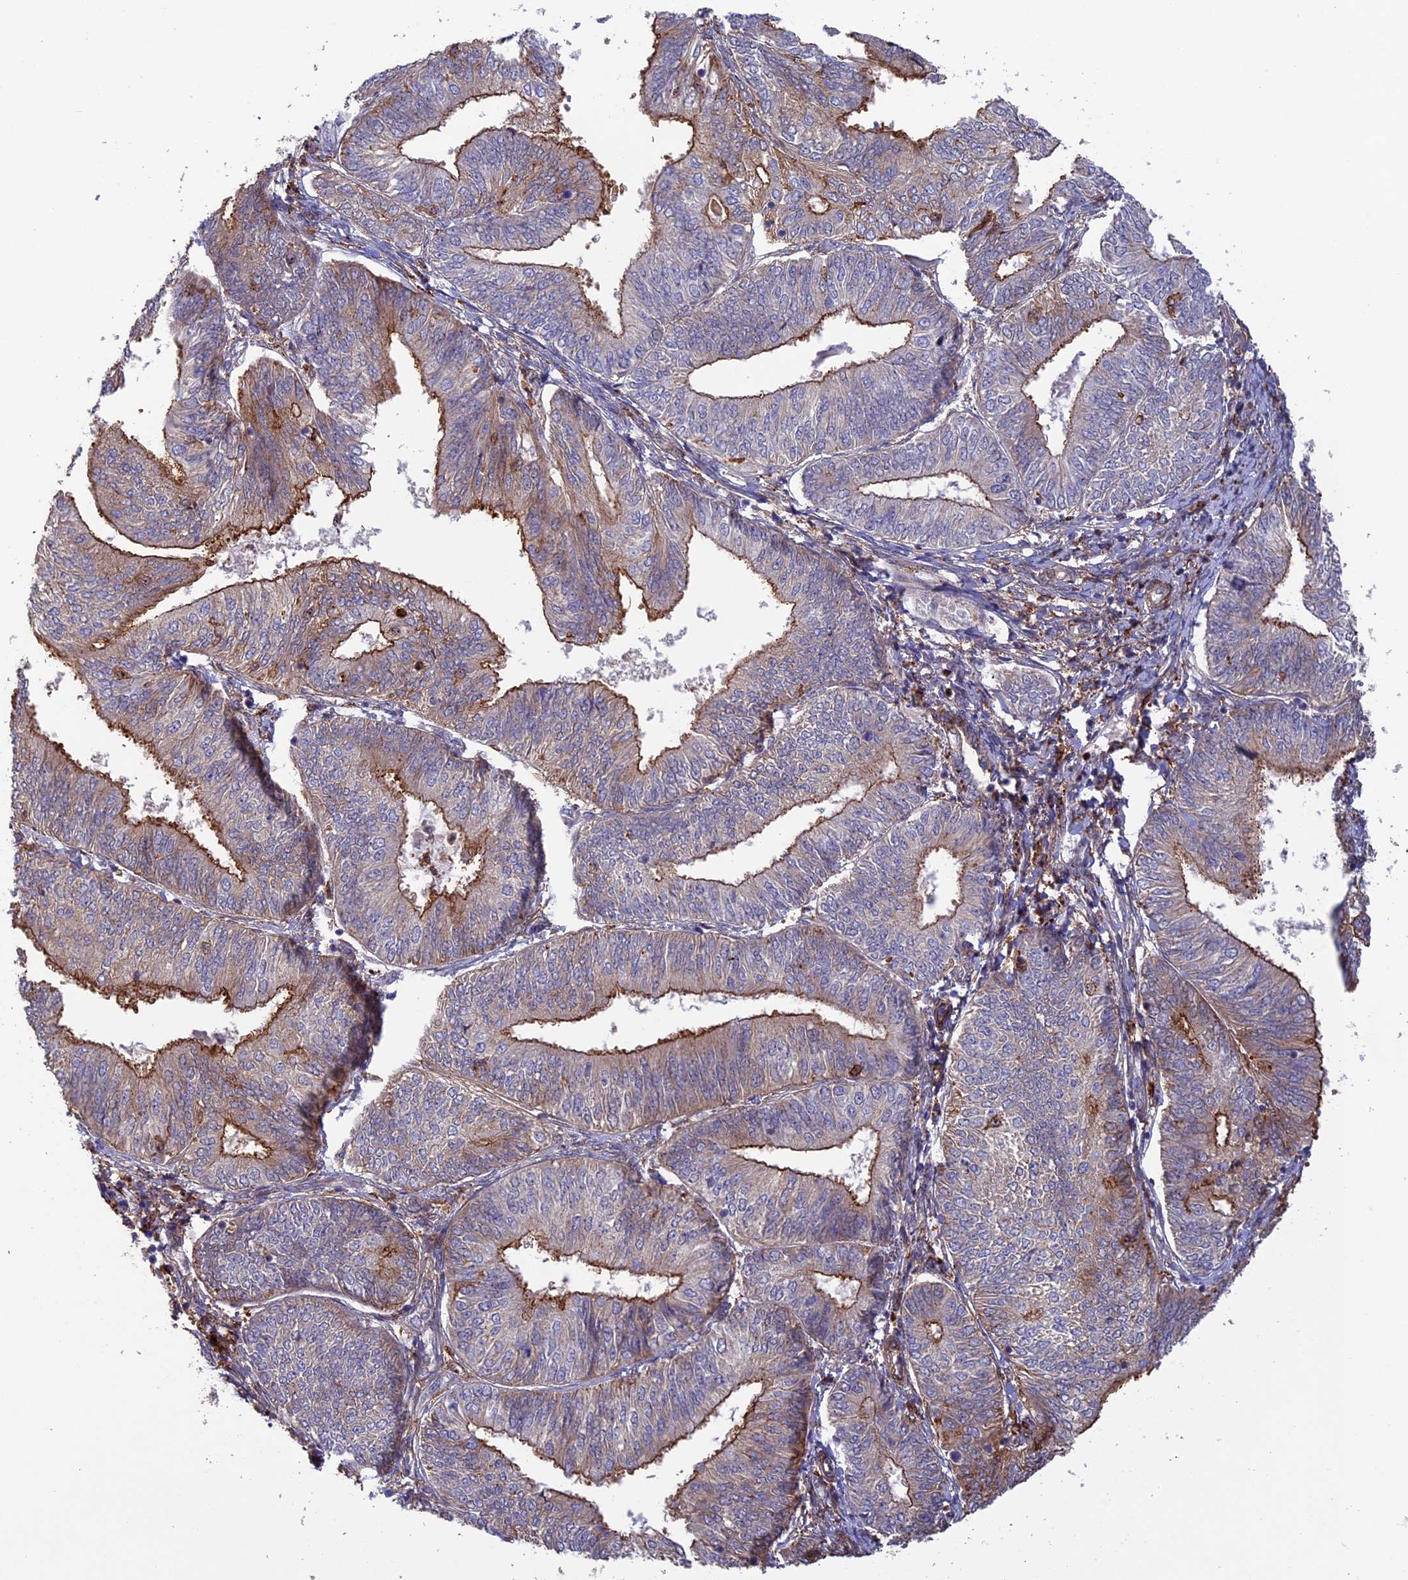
{"staining": {"intensity": "strong", "quantity": "25%-75%", "location": "cytoplasmic/membranous"}, "tissue": "endometrial cancer", "cell_type": "Tumor cells", "image_type": "cancer", "snomed": [{"axis": "morphology", "description": "Adenocarcinoma, NOS"}, {"axis": "topography", "description": "Endometrium"}], "caption": "This histopathology image reveals immunohistochemistry (IHC) staining of human endometrial cancer, with high strong cytoplasmic/membranous positivity in approximately 25%-75% of tumor cells.", "gene": "FERMT1", "patient": {"sex": "female", "age": 58}}